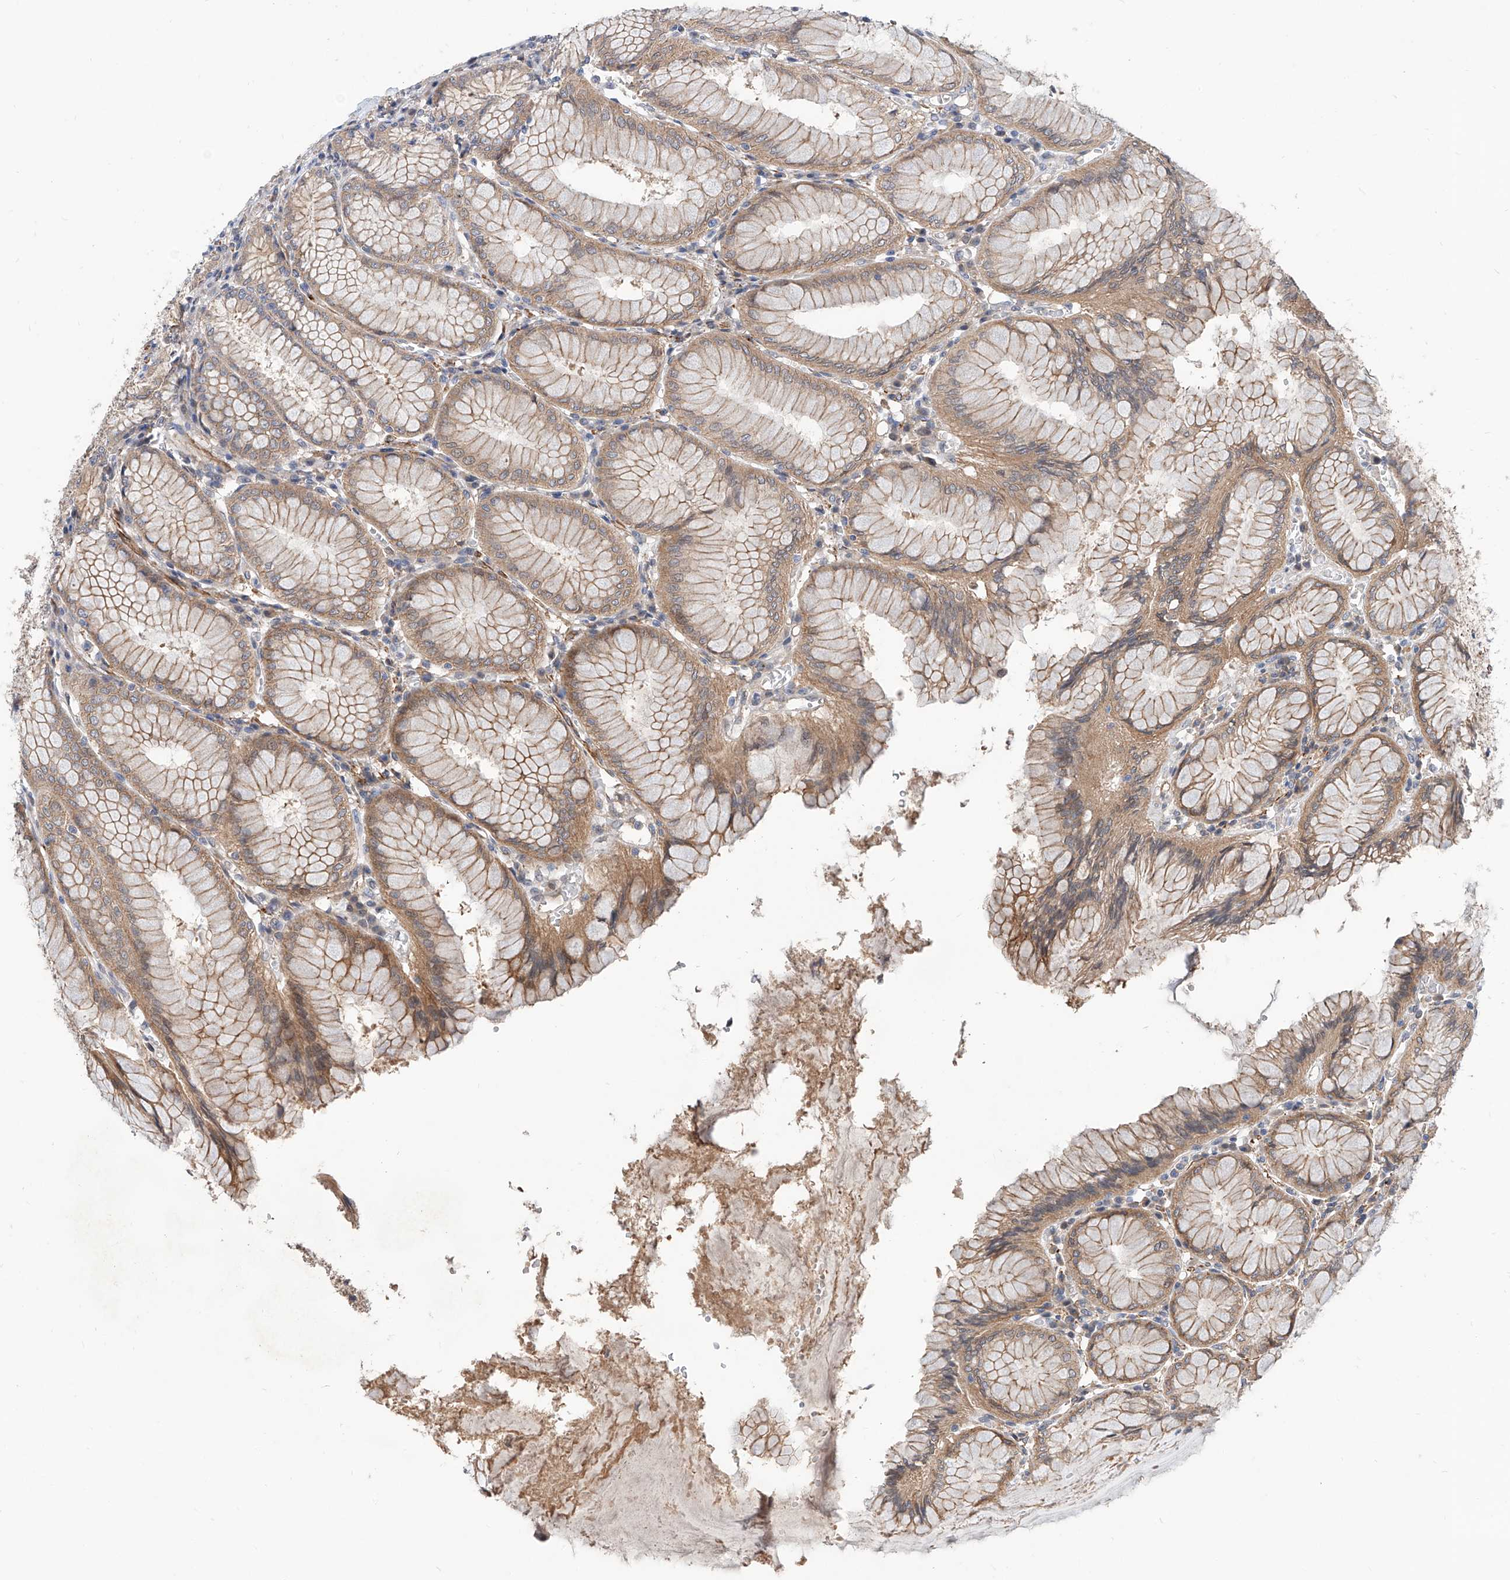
{"staining": {"intensity": "moderate", "quantity": ">75%", "location": "cytoplasmic/membranous"}, "tissue": "stomach", "cell_type": "Glandular cells", "image_type": "normal", "snomed": [{"axis": "morphology", "description": "Normal tissue, NOS"}, {"axis": "topography", "description": "Stomach, lower"}], "caption": "DAB immunohistochemical staining of benign human stomach reveals moderate cytoplasmic/membranous protein expression in approximately >75% of glandular cells. The protein is stained brown, and the nuclei are stained in blue (DAB IHC with brightfield microscopy, high magnification).", "gene": "MAGEE2", "patient": {"sex": "female", "age": 56}}